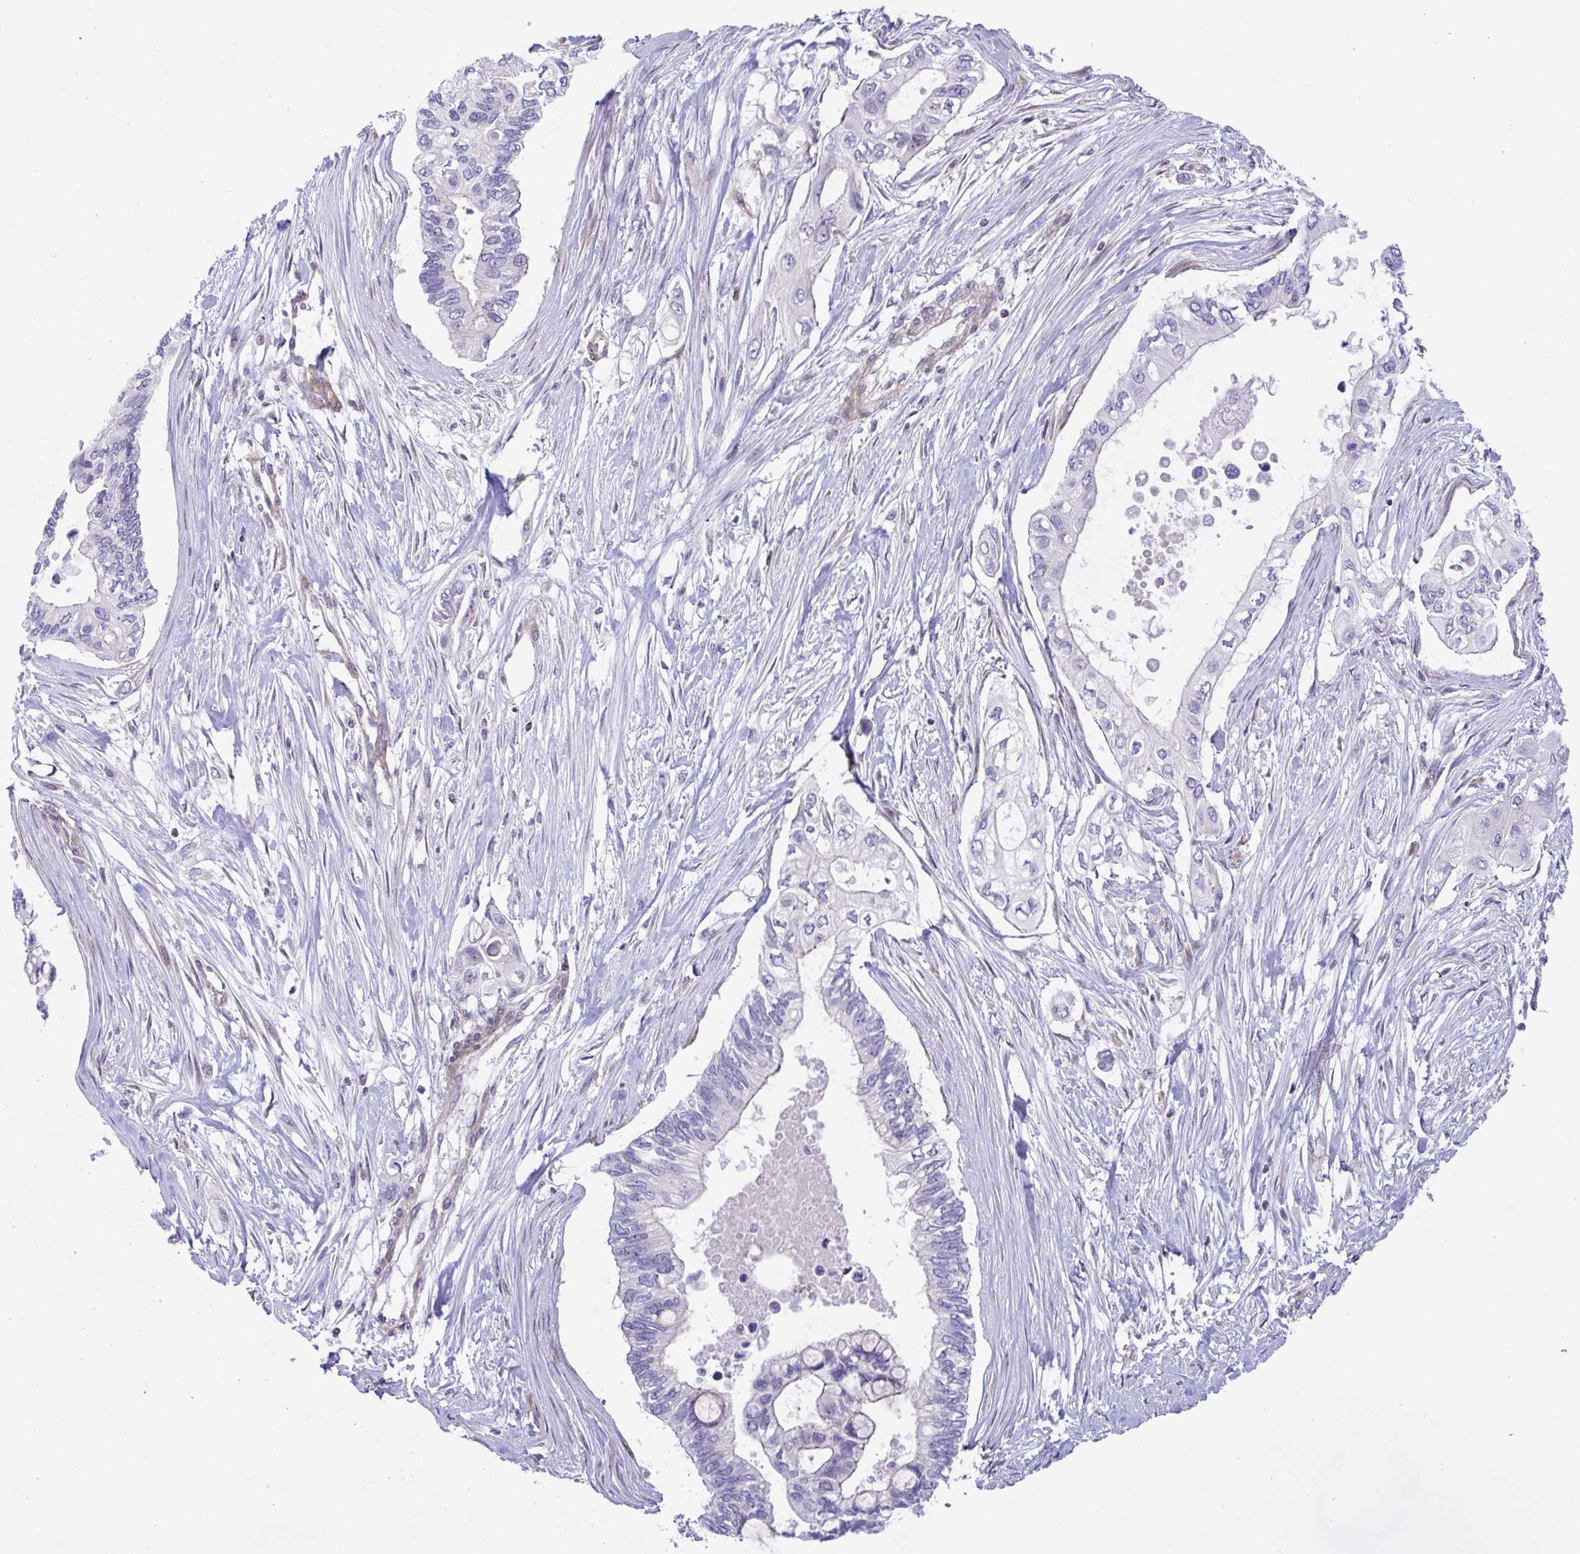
{"staining": {"intensity": "negative", "quantity": "none", "location": "none"}, "tissue": "pancreatic cancer", "cell_type": "Tumor cells", "image_type": "cancer", "snomed": [{"axis": "morphology", "description": "Adenocarcinoma, NOS"}, {"axis": "topography", "description": "Pancreas"}], "caption": "An image of pancreatic cancer (adenocarcinoma) stained for a protein reveals no brown staining in tumor cells.", "gene": "SNX11", "patient": {"sex": "female", "age": 63}}